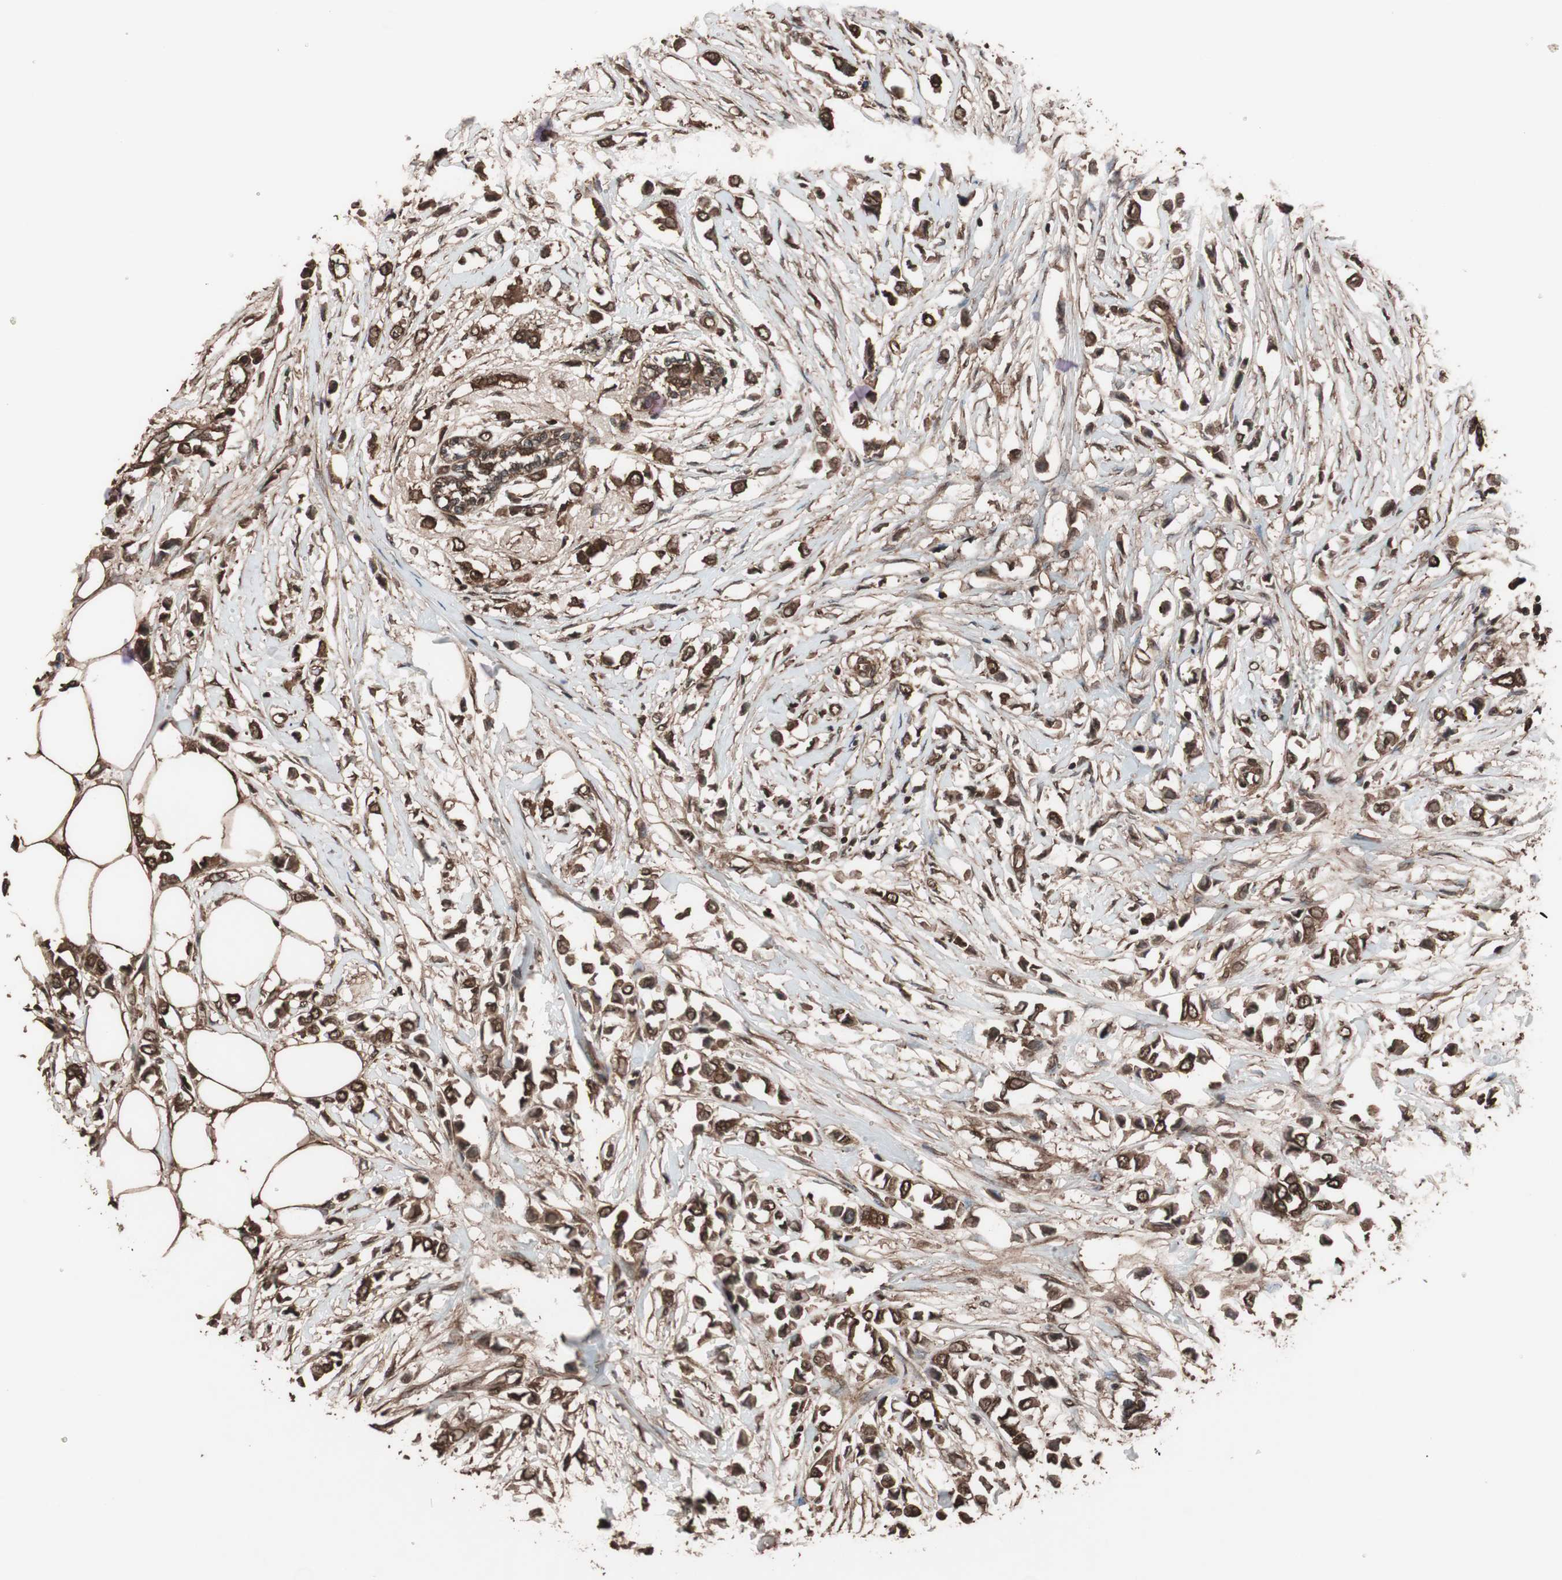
{"staining": {"intensity": "strong", "quantity": ">75%", "location": "cytoplasmic/membranous,nuclear"}, "tissue": "breast cancer", "cell_type": "Tumor cells", "image_type": "cancer", "snomed": [{"axis": "morphology", "description": "Lobular carcinoma"}, {"axis": "topography", "description": "Breast"}], "caption": "Breast lobular carcinoma stained with DAB IHC shows high levels of strong cytoplasmic/membranous and nuclear expression in approximately >75% of tumor cells.", "gene": "CALM2", "patient": {"sex": "female", "age": 51}}